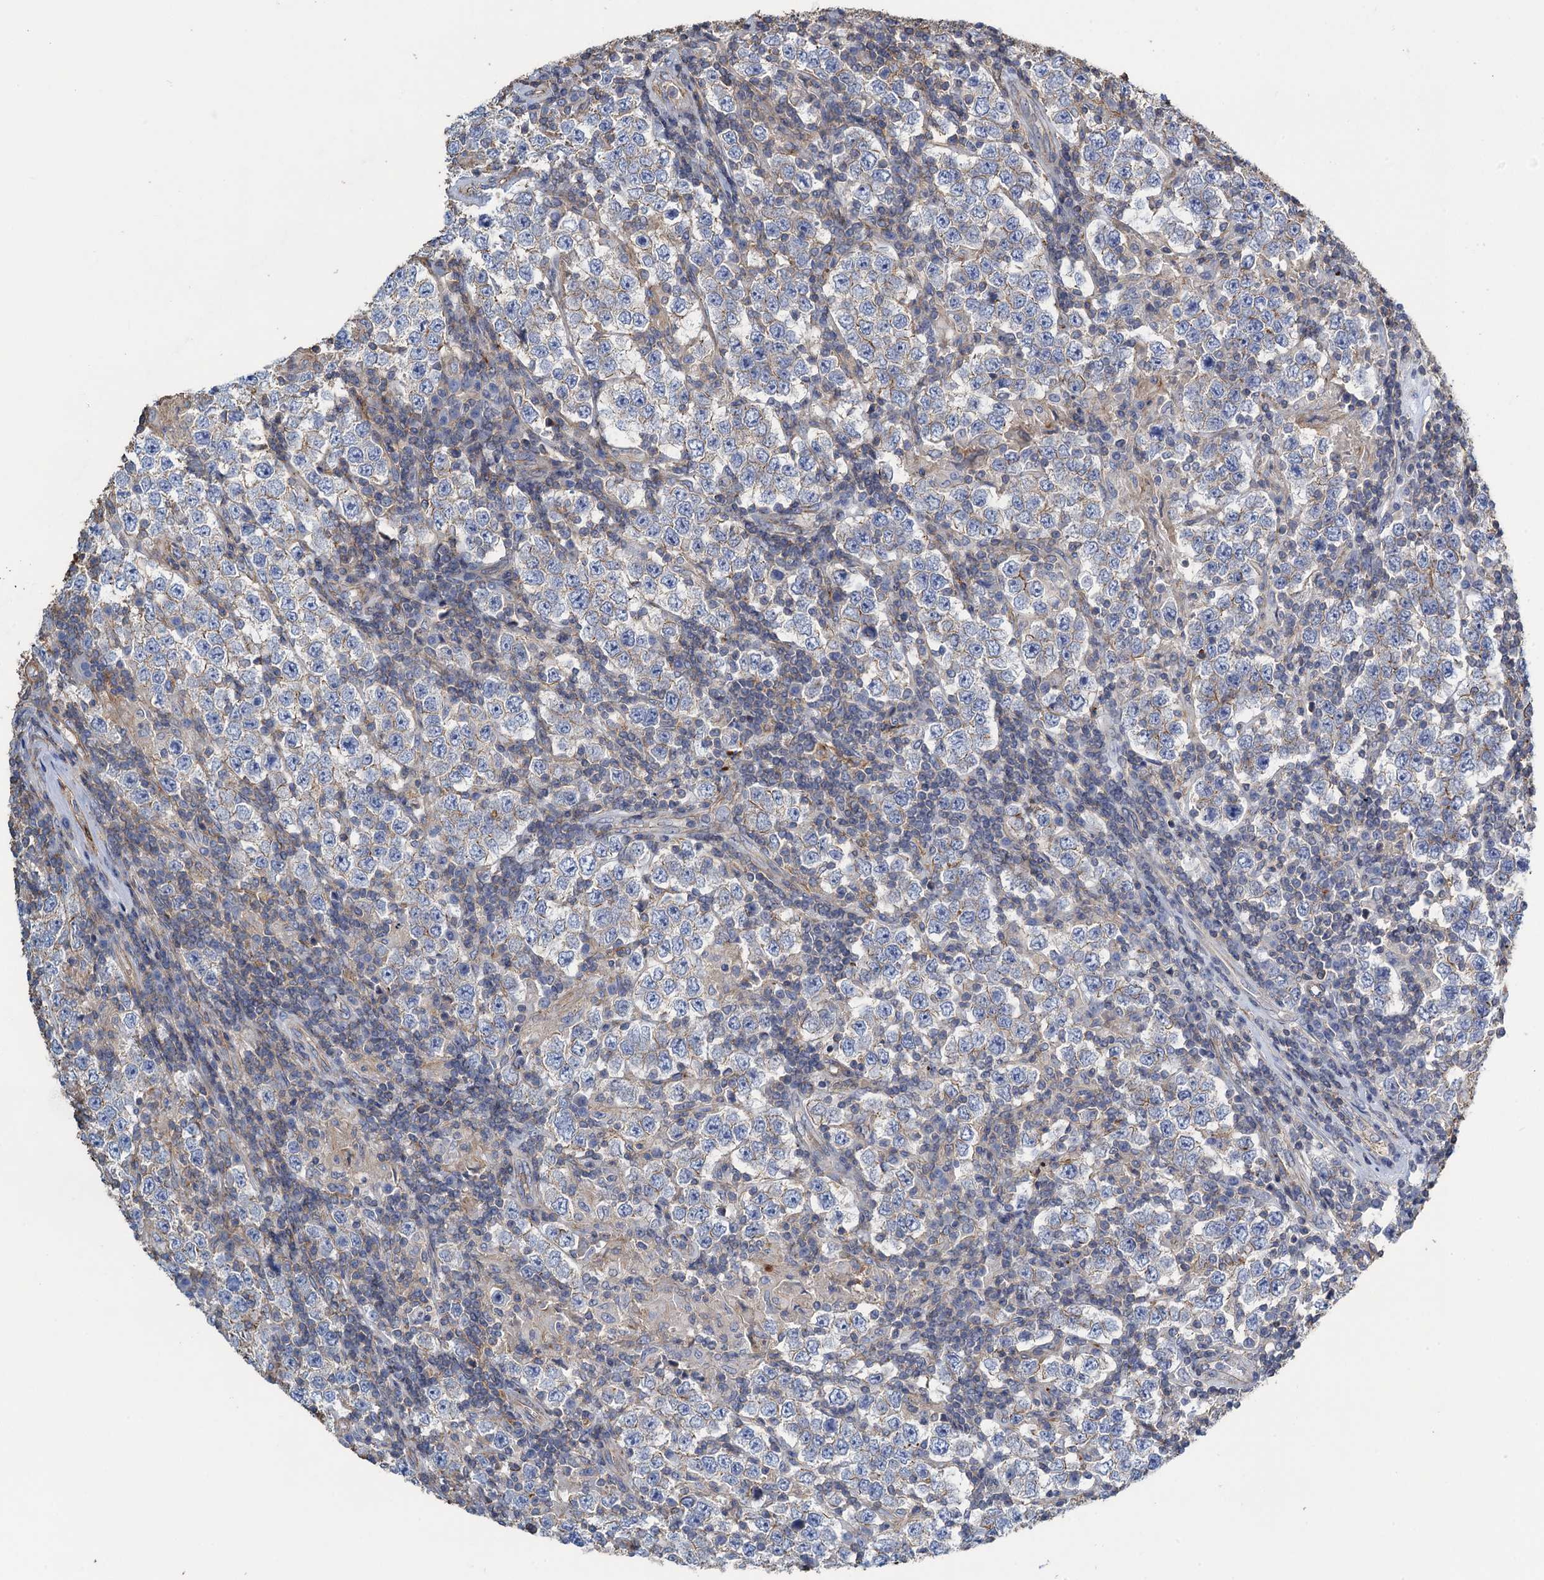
{"staining": {"intensity": "negative", "quantity": "none", "location": "none"}, "tissue": "testis cancer", "cell_type": "Tumor cells", "image_type": "cancer", "snomed": [{"axis": "morphology", "description": "Normal tissue, NOS"}, {"axis": "morphology", "description": "Urothelial carcinoma, High grade"}, {"axis": "morphology", "description": "Seminoma, NOS"}, {"axis": "morphology", "description": "Carcinoma, Embryonal, NOS"}, {"axis": "topography", "description": "Urinary bladder"}, {"axis": "topography", "description": "Testis"}], "caption": "This photomicrograph is of testis cancer (seminoma) stained with immunohistochemistry (IHC) to label a protein in brown with the nuclei are counter-stained blue. There is no staining in tumor cells. (Stains: DAB (3,3'-diaminobenzidine) immunohistochemistry (IHC) with hematoxylin counter stain, Microscopy: brightfield microscopy at high magnification).", "gene": "PROSER2", "patient": {"sex": "male", "age": 41}}